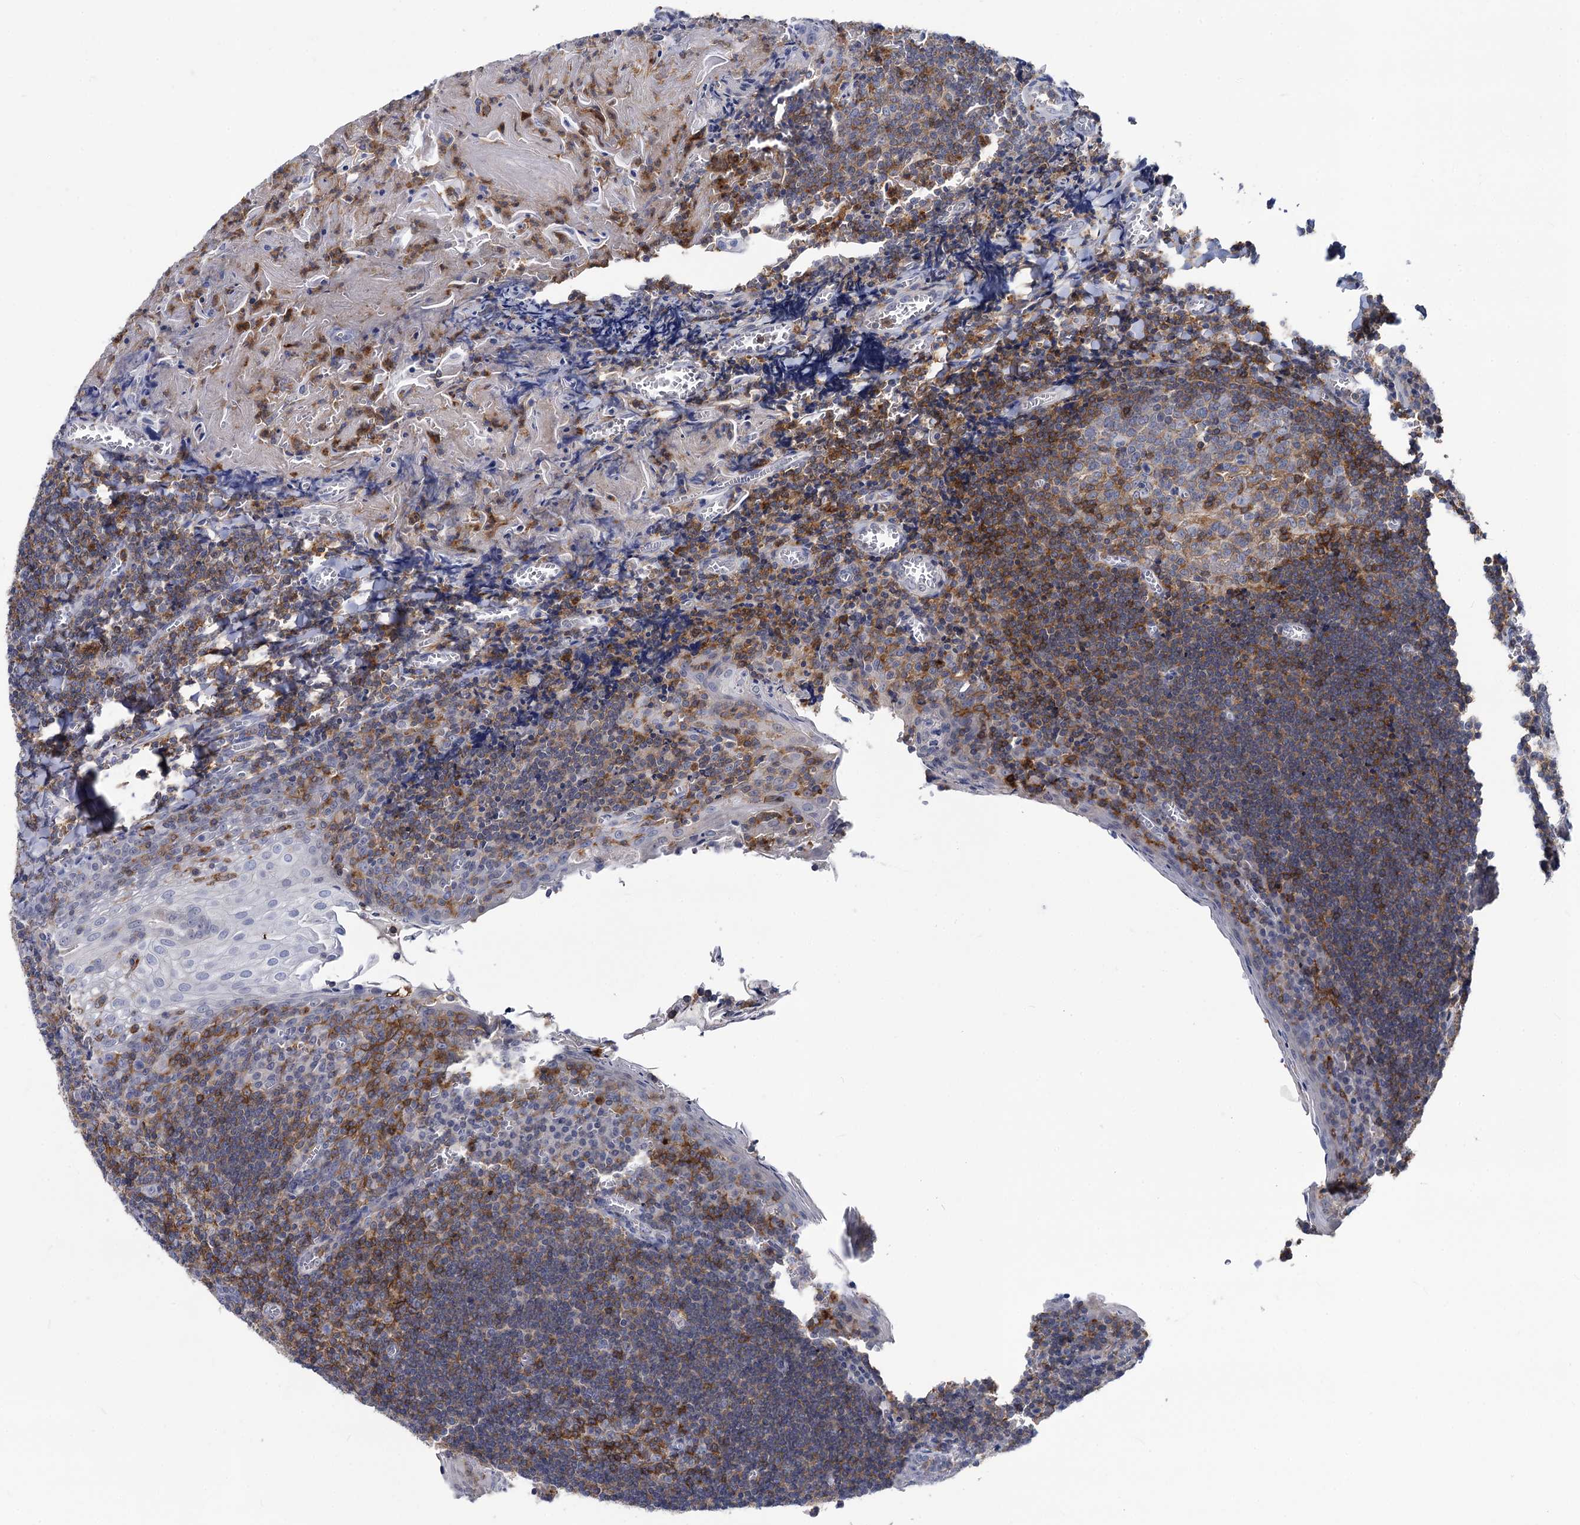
{"staining": {"intensity": "strong", "quantity": "25%-75%", "location": "cytoplasmic/membranous"}, "tissue": "tonsil", "cell_type": "Germinal center cells", "image_type": "normal", "snomed": [{"axis": "morphology", "description": "Normal tissue, NOS"}, {"axis": "topography", "description": "Tonsil"}], "caption": "The micrograph reveals staining of unremarkable tonsil, revealing strong cytoplasmic/membranous protein expression (brown color) within germinal center cells.", "gene": "RHOG", "patient": {"sex": "male", "age": 27}}